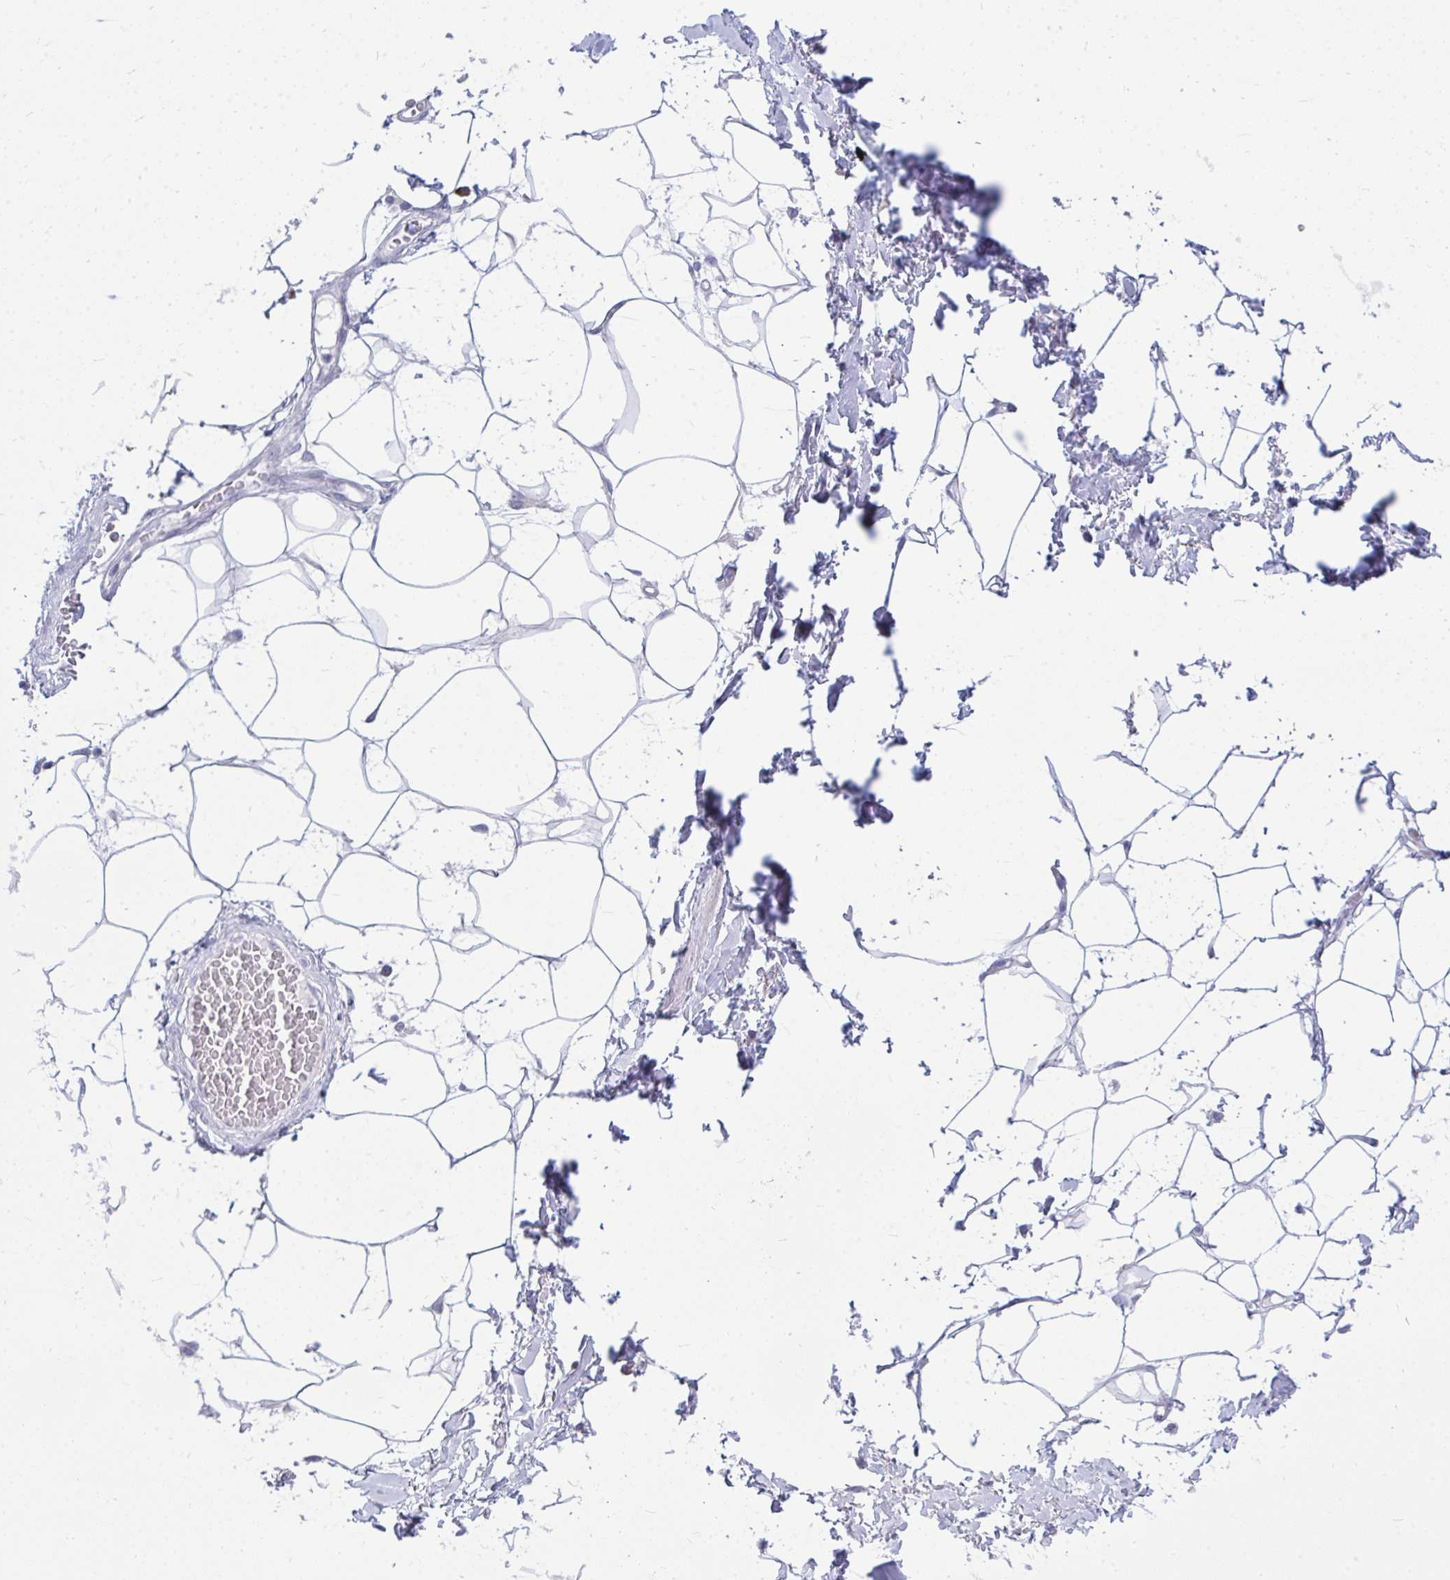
{"staining": {"intensity": "negative", "quantity": "none", "location": "none"}, "tissue": "adipose tissue", "cell_type": "Adipocytes", "image_type": "normal", "snomed": [{"axis": "morphology", "description": "Normal tissue, NOS"}, {"axis": "topography", "description": "Vagina"}, {"axis": "topography", "description": "Peripheral nerve tissue"}], "caption": "A high-resolution histopathology image shows immunohistochemistry (IHC) staining of normal adipose tissue, which displays no significant staining in adipocytes.", "gene": "ZSCAN25", "patient": {"sex": "female", "age": 71}}